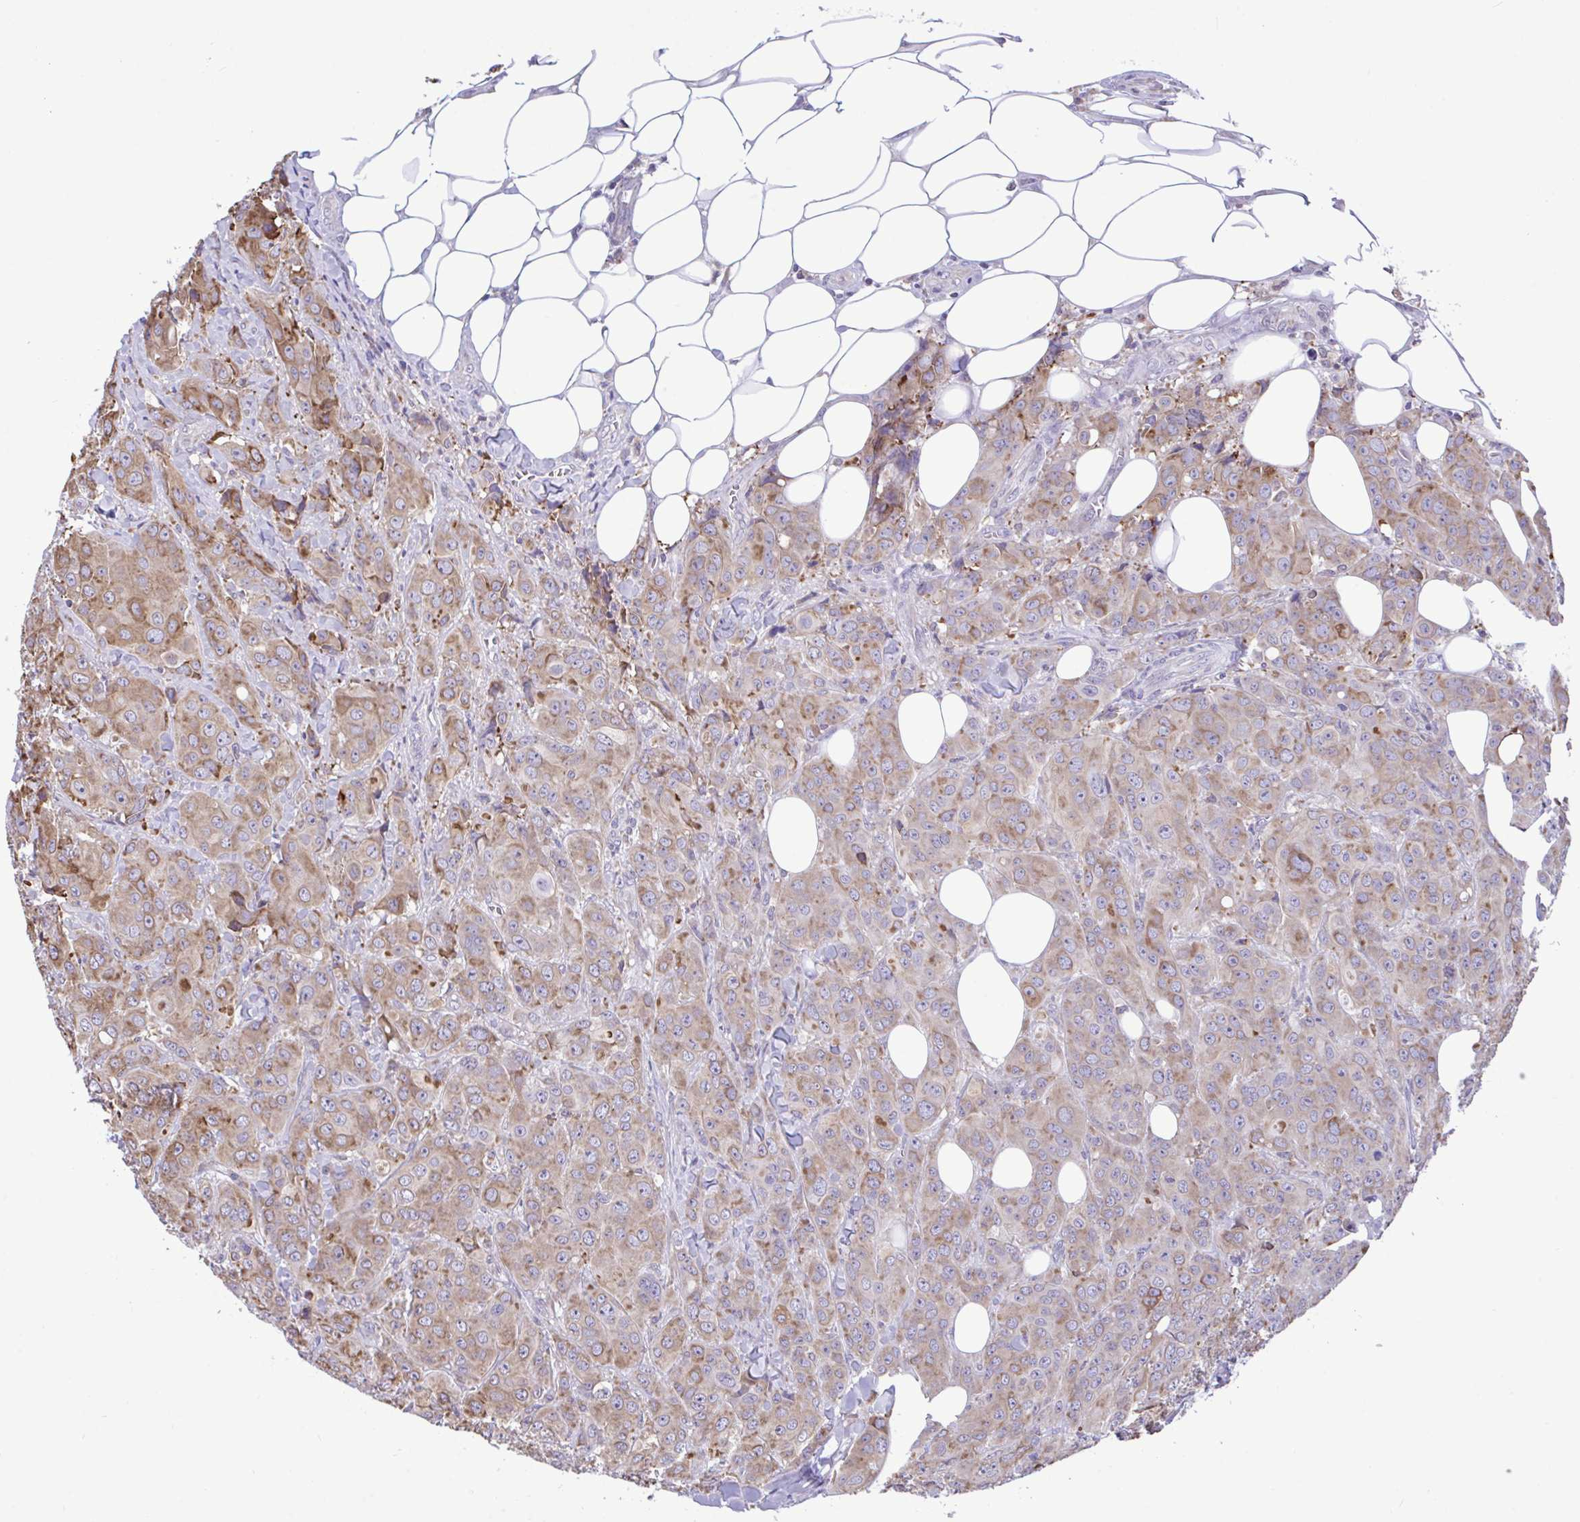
{"staining": {"intensity": "moderate", "quantity": "25%-75%", "location": "cytoplasmic/membranous"}, "tissue": "breast cancer", "cell_type": "Tumor cells", "image_type": "cancer", "snomed": [{"axis": "morphology", "description": "Normal tissue, NOS"}, {"axis": "morphology", "description": "Duct carcinoma"}, {"axis": "topography", "description": "Breast"}], "caption": "This photomicrograph reveals immunohistochemistry (IHC) staining of breast cancer, with medium moderate cytoplasmic/membranous positivity in about 25%-75% of tumor cells.", "gene": "PIGK", "patient": {"sex": "female", "age": 43}}